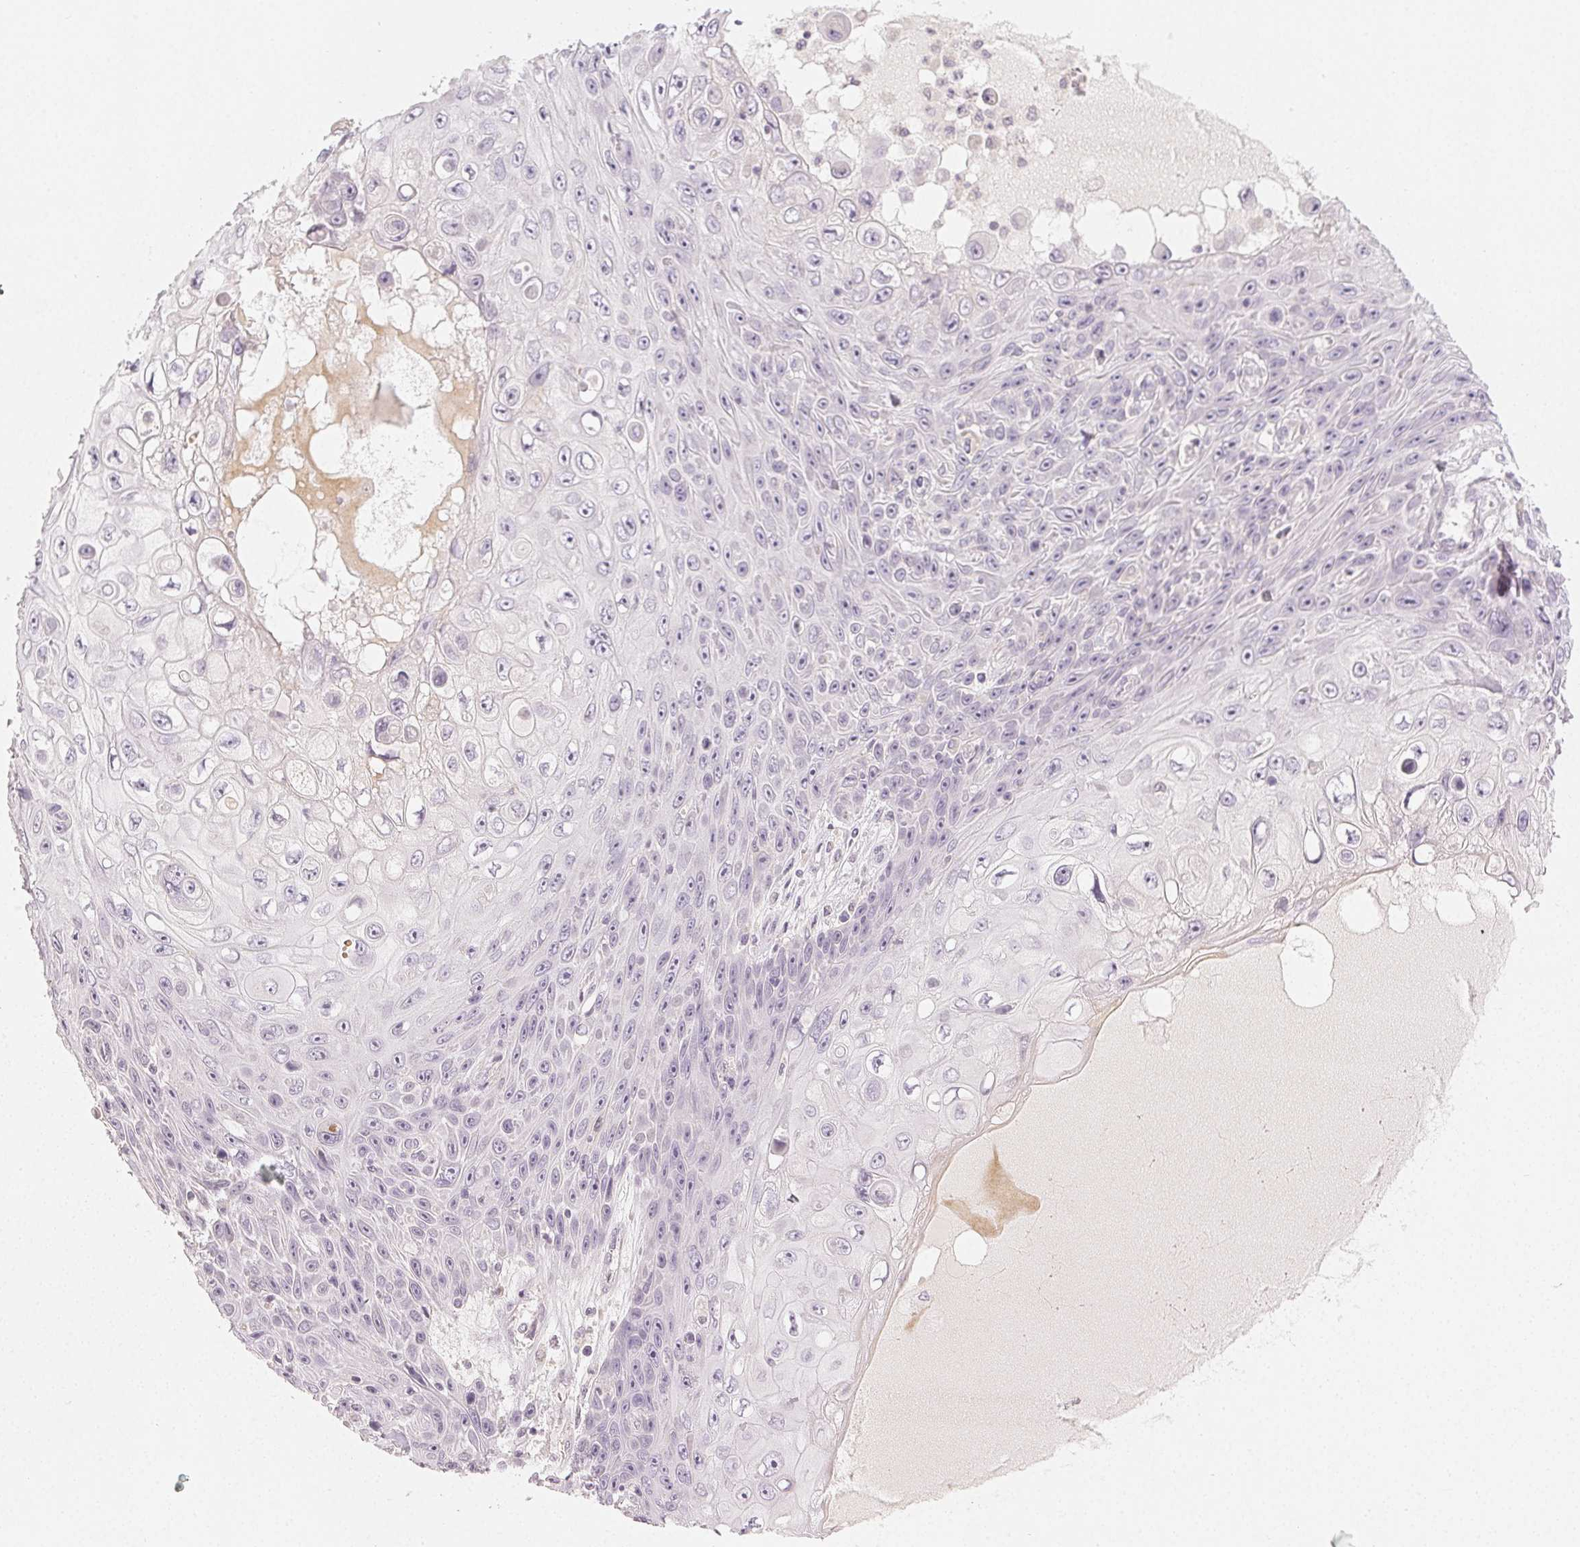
{"staining": {"intensity": "negative", "quantity": "none", "location": "none"}, "tissue": "skin cancer", "cell_type": "Tumor cells", "image_type": "cancer", "snomed": [{"axis": "morphology", "description": "Squamous cell carcinoma, NOS"}, {"axis": "topography", "description": "Skin"}], "caption": "High power microscopy histopathology image of an immunohistochemistry (IHC) photomicrograph of squamous cell carcinoma (skin), revealing no significant expression in tumor cells. Nuclei are stained in blue.", "gene": "LVRN", "patient": {"sex": "male", "age": 82}}